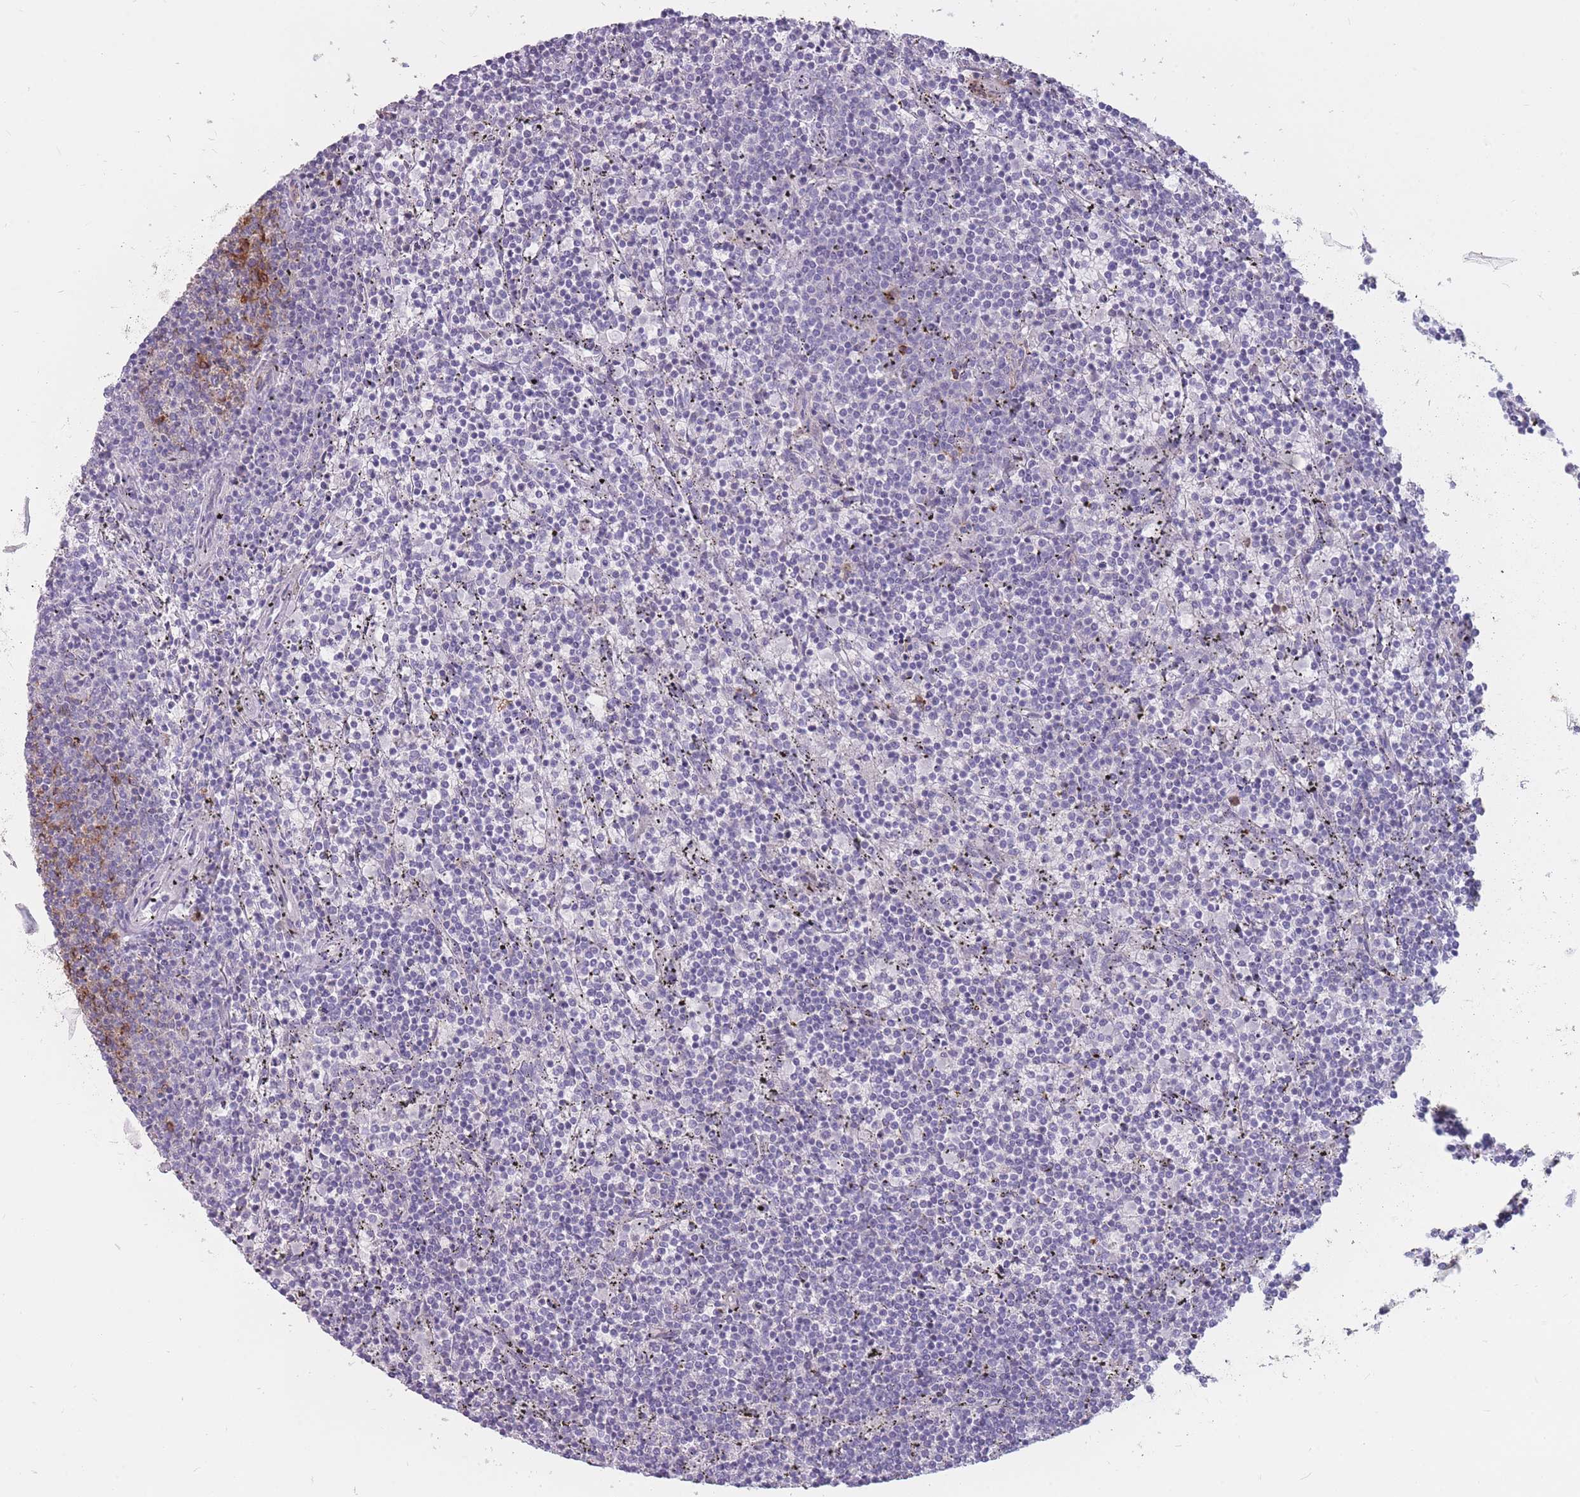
{"staining": {"intensity": "negative", "quantity": "none", "location": "none"}, "tissue": "lymphoma", "cell_type": "Tumor cells", "image_type": "cancer", "snomed": [{"axis": "morphology", "description": "Malignant lymphoma, non-Hodgkin's type, Low grade"}, {"axis": "topography", "description": "Spleen"}], "caption": "Low-grade malignant lymphoma, non-Hodgkin's type was stained to show a protein in brown. There is no significant staining in tumor cells. (Stains: DAB immunohistochemistry (IHC) with hematoxylin counter stain, Microscopy: brightfield microscopy at high magnification).", "gene": "GNA11", "patient": {"sex": "female", "age": 50}}